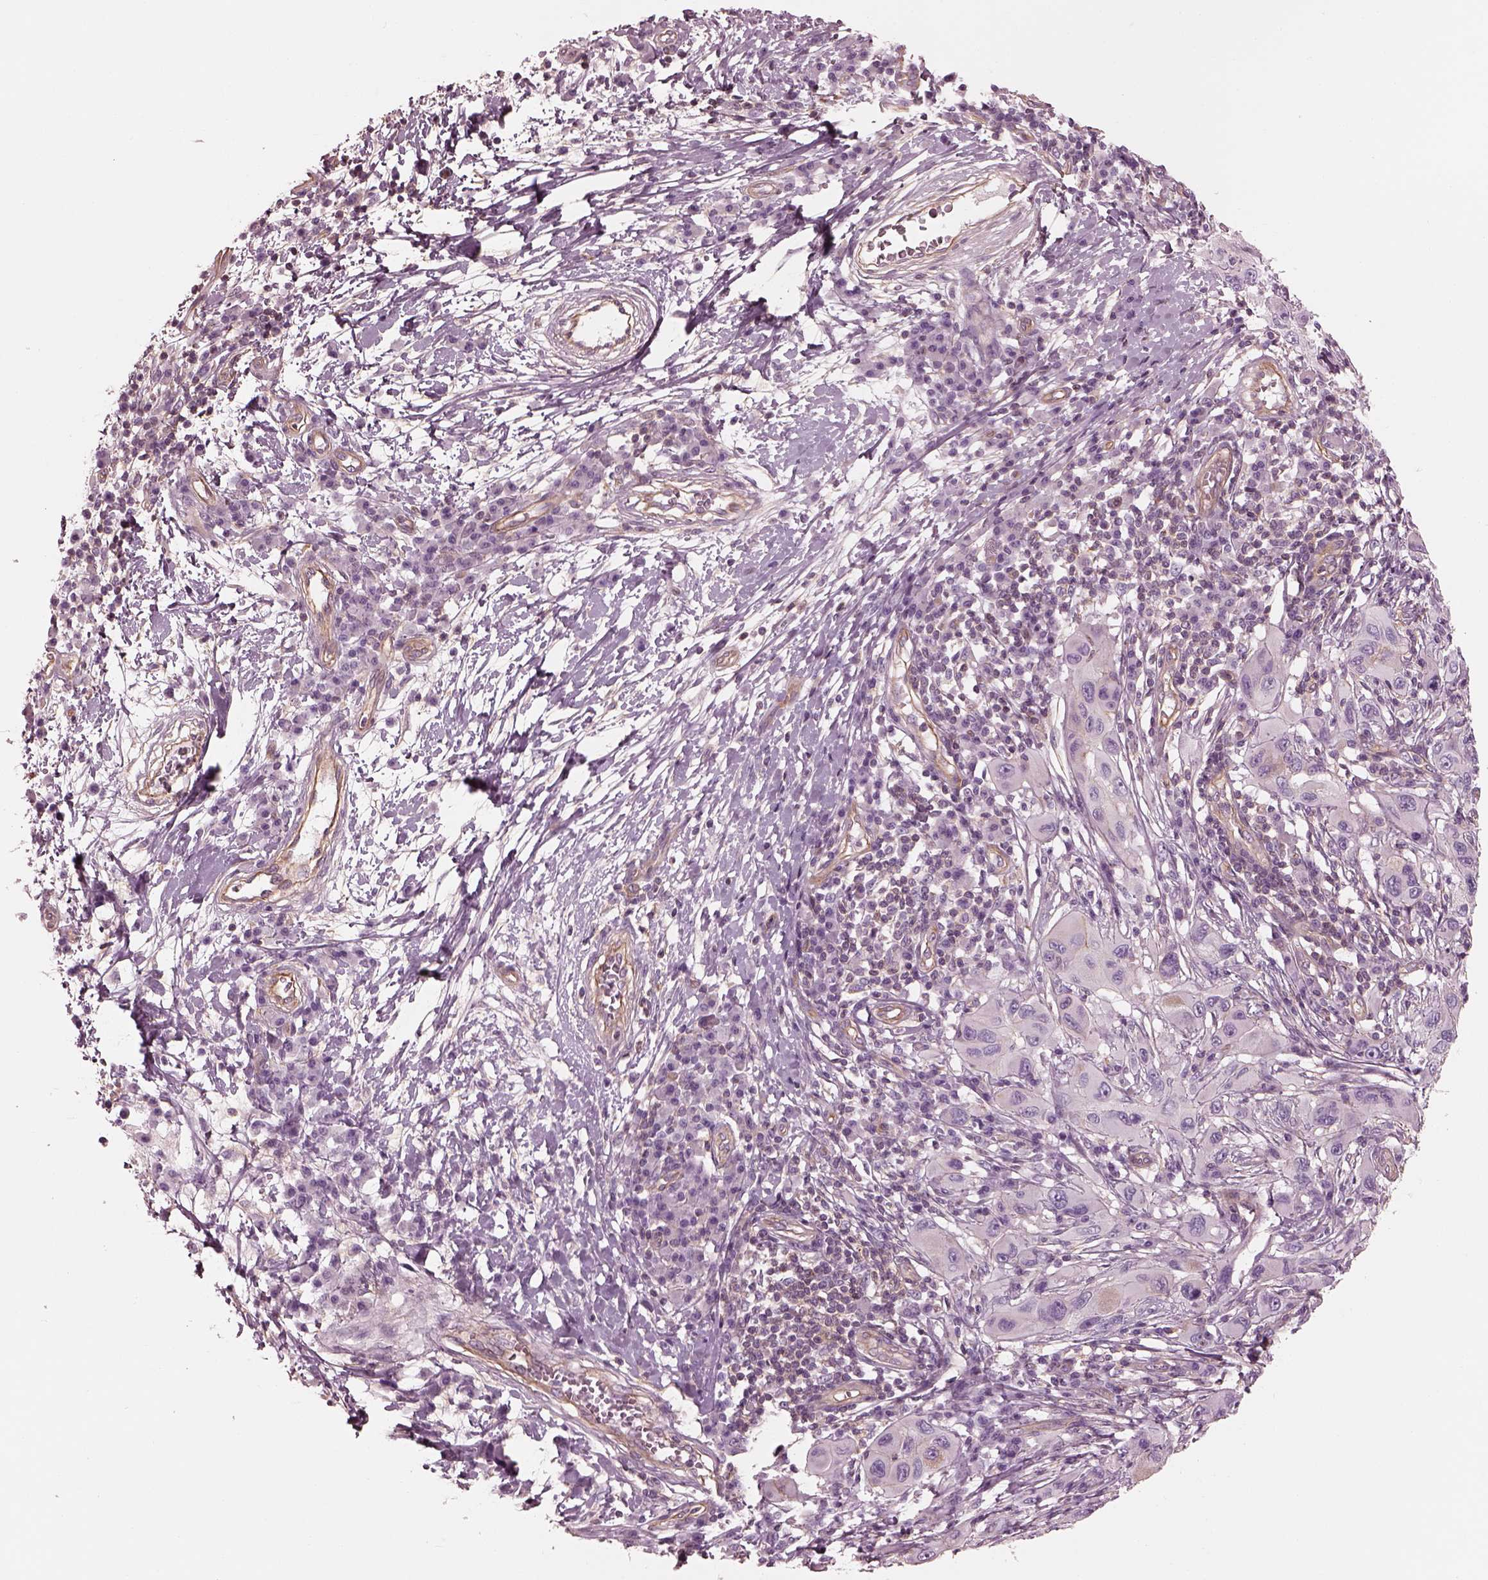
{"staining": {"intensity": "negative", "quantity": "none", "location": "none"}, "tissue": "melanoma", "cell_type": "Tumor cells", "image_type": "cancer", "snomed": [{"axis": "morphology", "description": "Malignant melanoma, NOS"}, {"axis": "topography", "description": "Skin"}], "caption": "This is an IHC image of human malignant melanoma. There is no expression in tumor cells.", "gene": "ELAPOR1", "patient": {"sex": "male", "age": 53}}